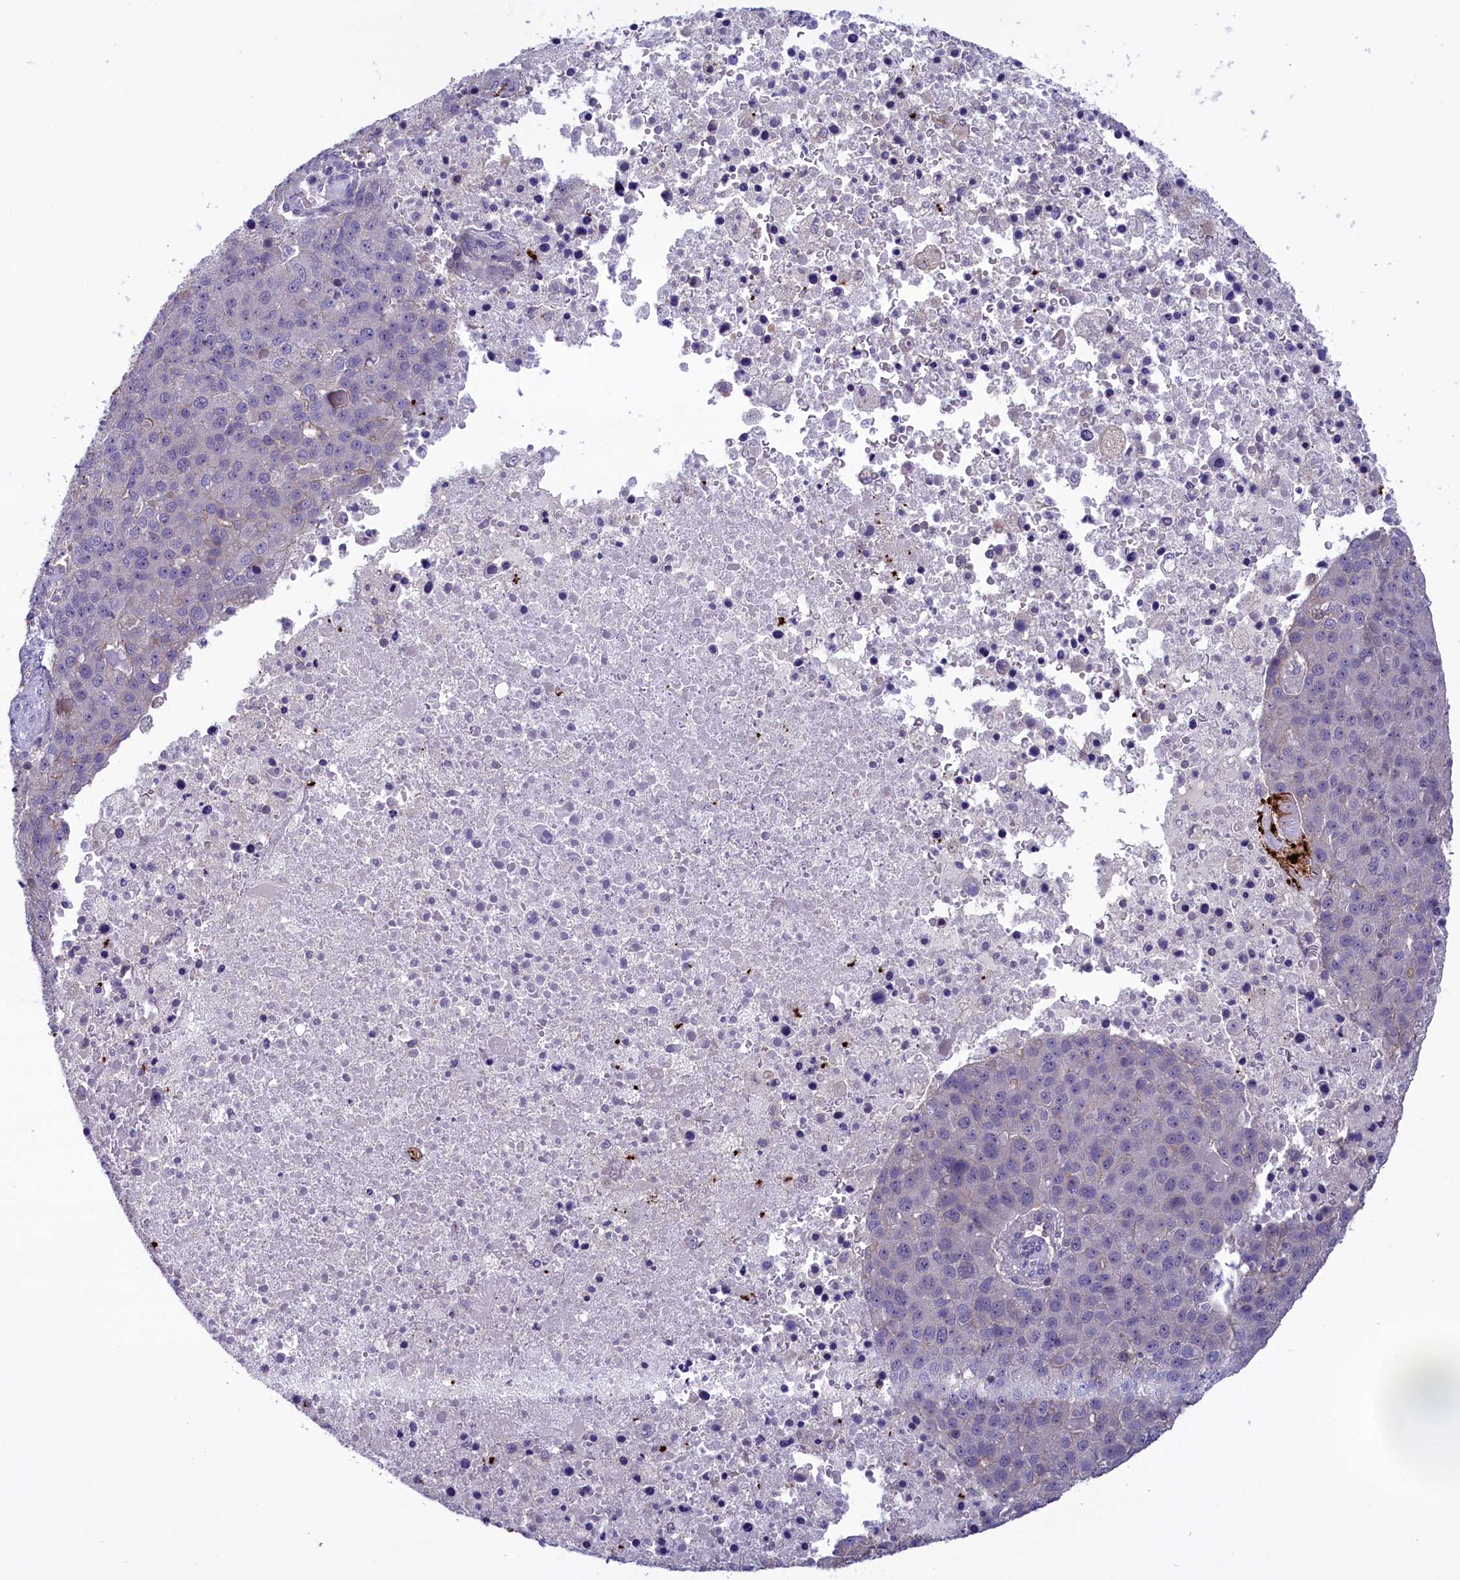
{"staining": {"intensity": "negative", "quantity": "none", "location": "none"}, "tissue": "pancreatic cancer", "cell_type": "Tumor cells", "image_type": "cancer", "snomed": [{"axis": "morphology", "description": "Adenocarcinoma, NOS"}, {"axis": "topography", "description": "Pancreas"}], "caption": "Human pancreatic cancer (adenocarcinoma) stained for a protein using immunohistochemistry exhibits no positivity in tumor cells.", "gene": "HEATR3", "patient": {"sex": "female", "age": 61}}